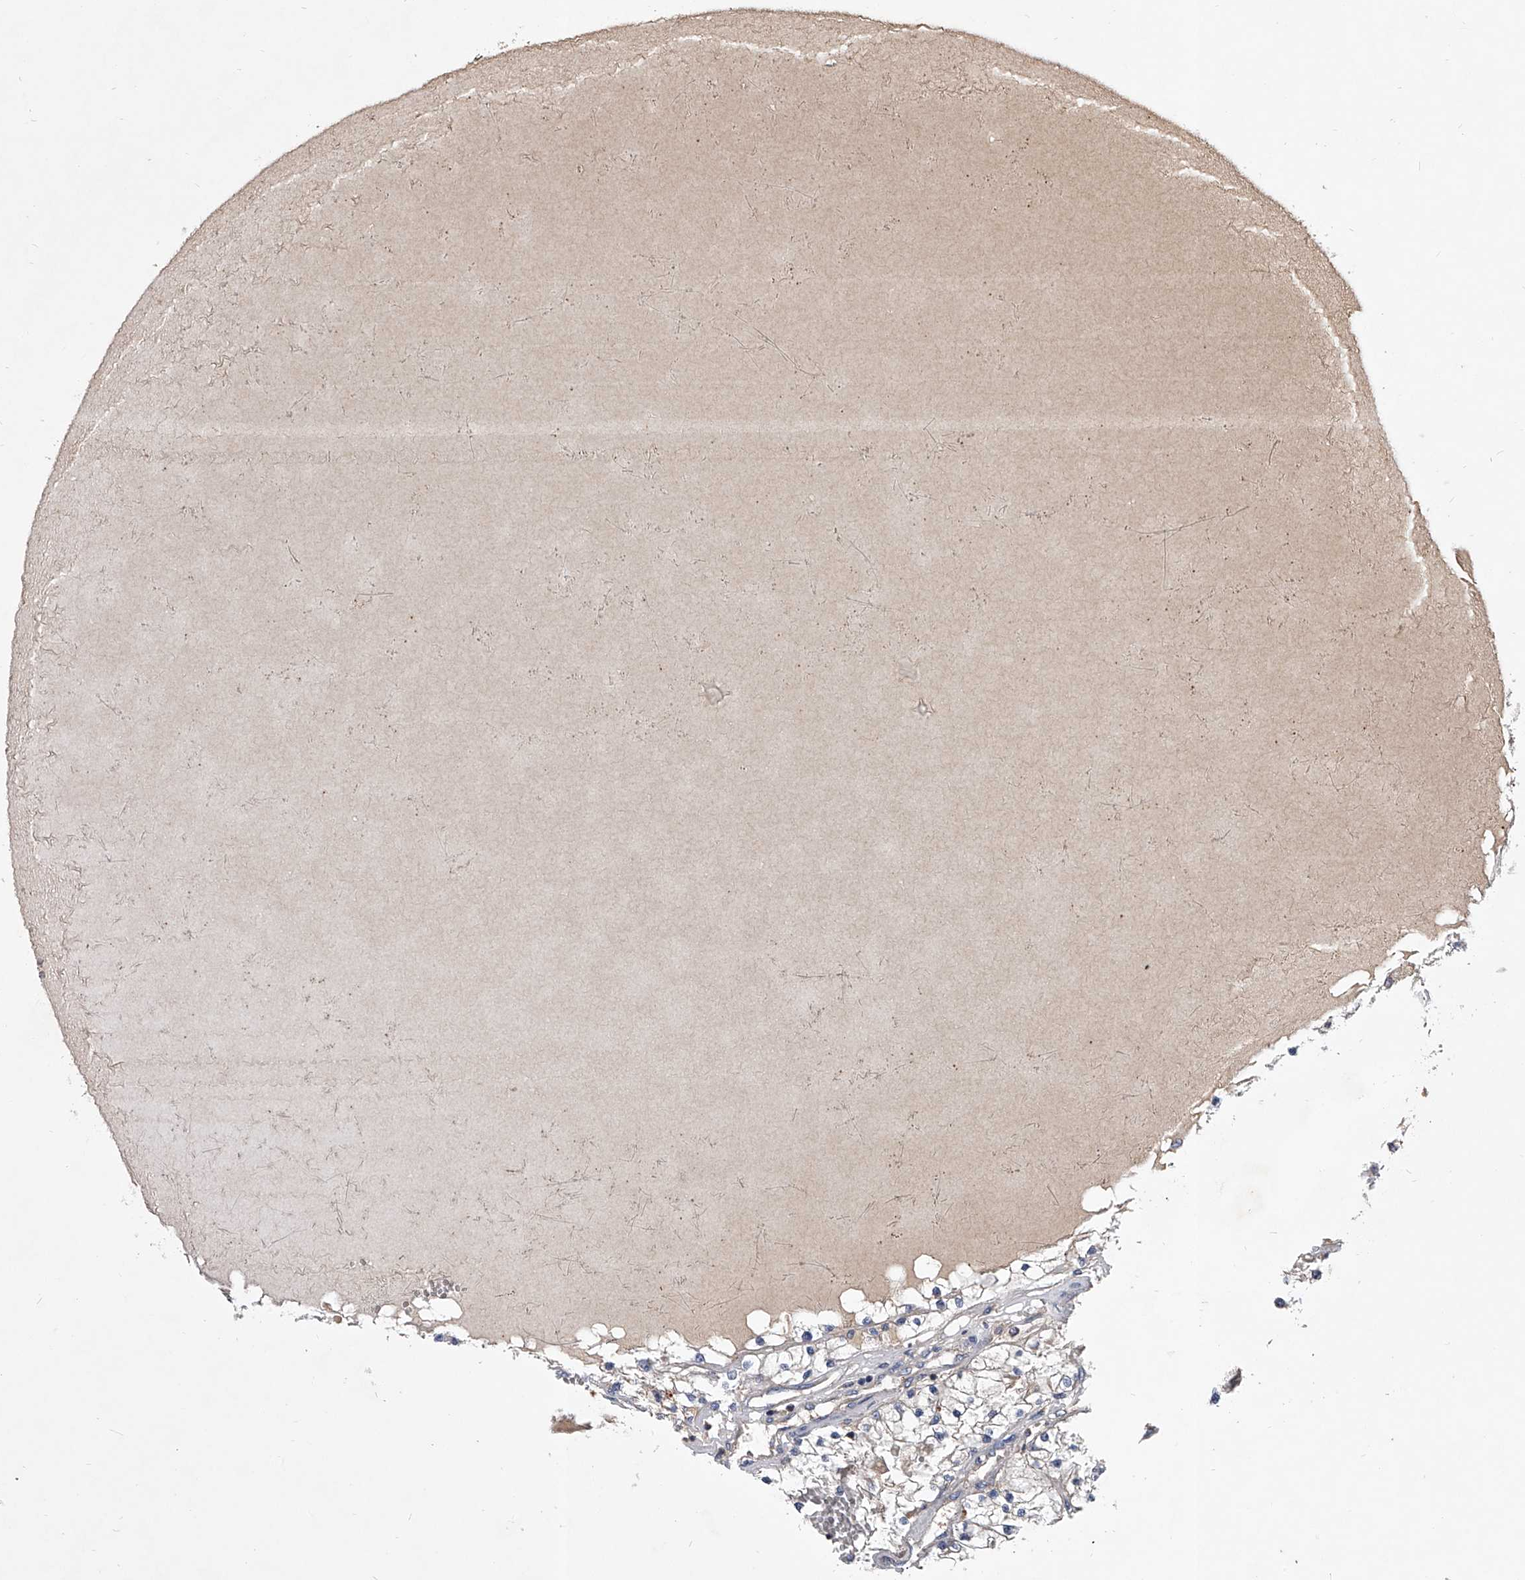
{"staining": {"intensity": "negative", "quantity": "none", "location": "none"}, "tissue": "renal cancer", "cell_type": "Tumor cells", "image_type": "cancer", "snomed": [{"axis": "morphology", "description": "Normal tissue, NOS"}, {"axis": "morphology", "description": "Adenocarcinoma, NOS"}, {"axis": "topography", "description": "Kidney"}], "caption": "Immunohistochemistry photomicrograph of neoplastic tissue: human renal cancer stained with DAB reveals no significant protein expression in tumor cells.", "gene": "CUL7", "patient": {"sex": "male", "age": 68}}